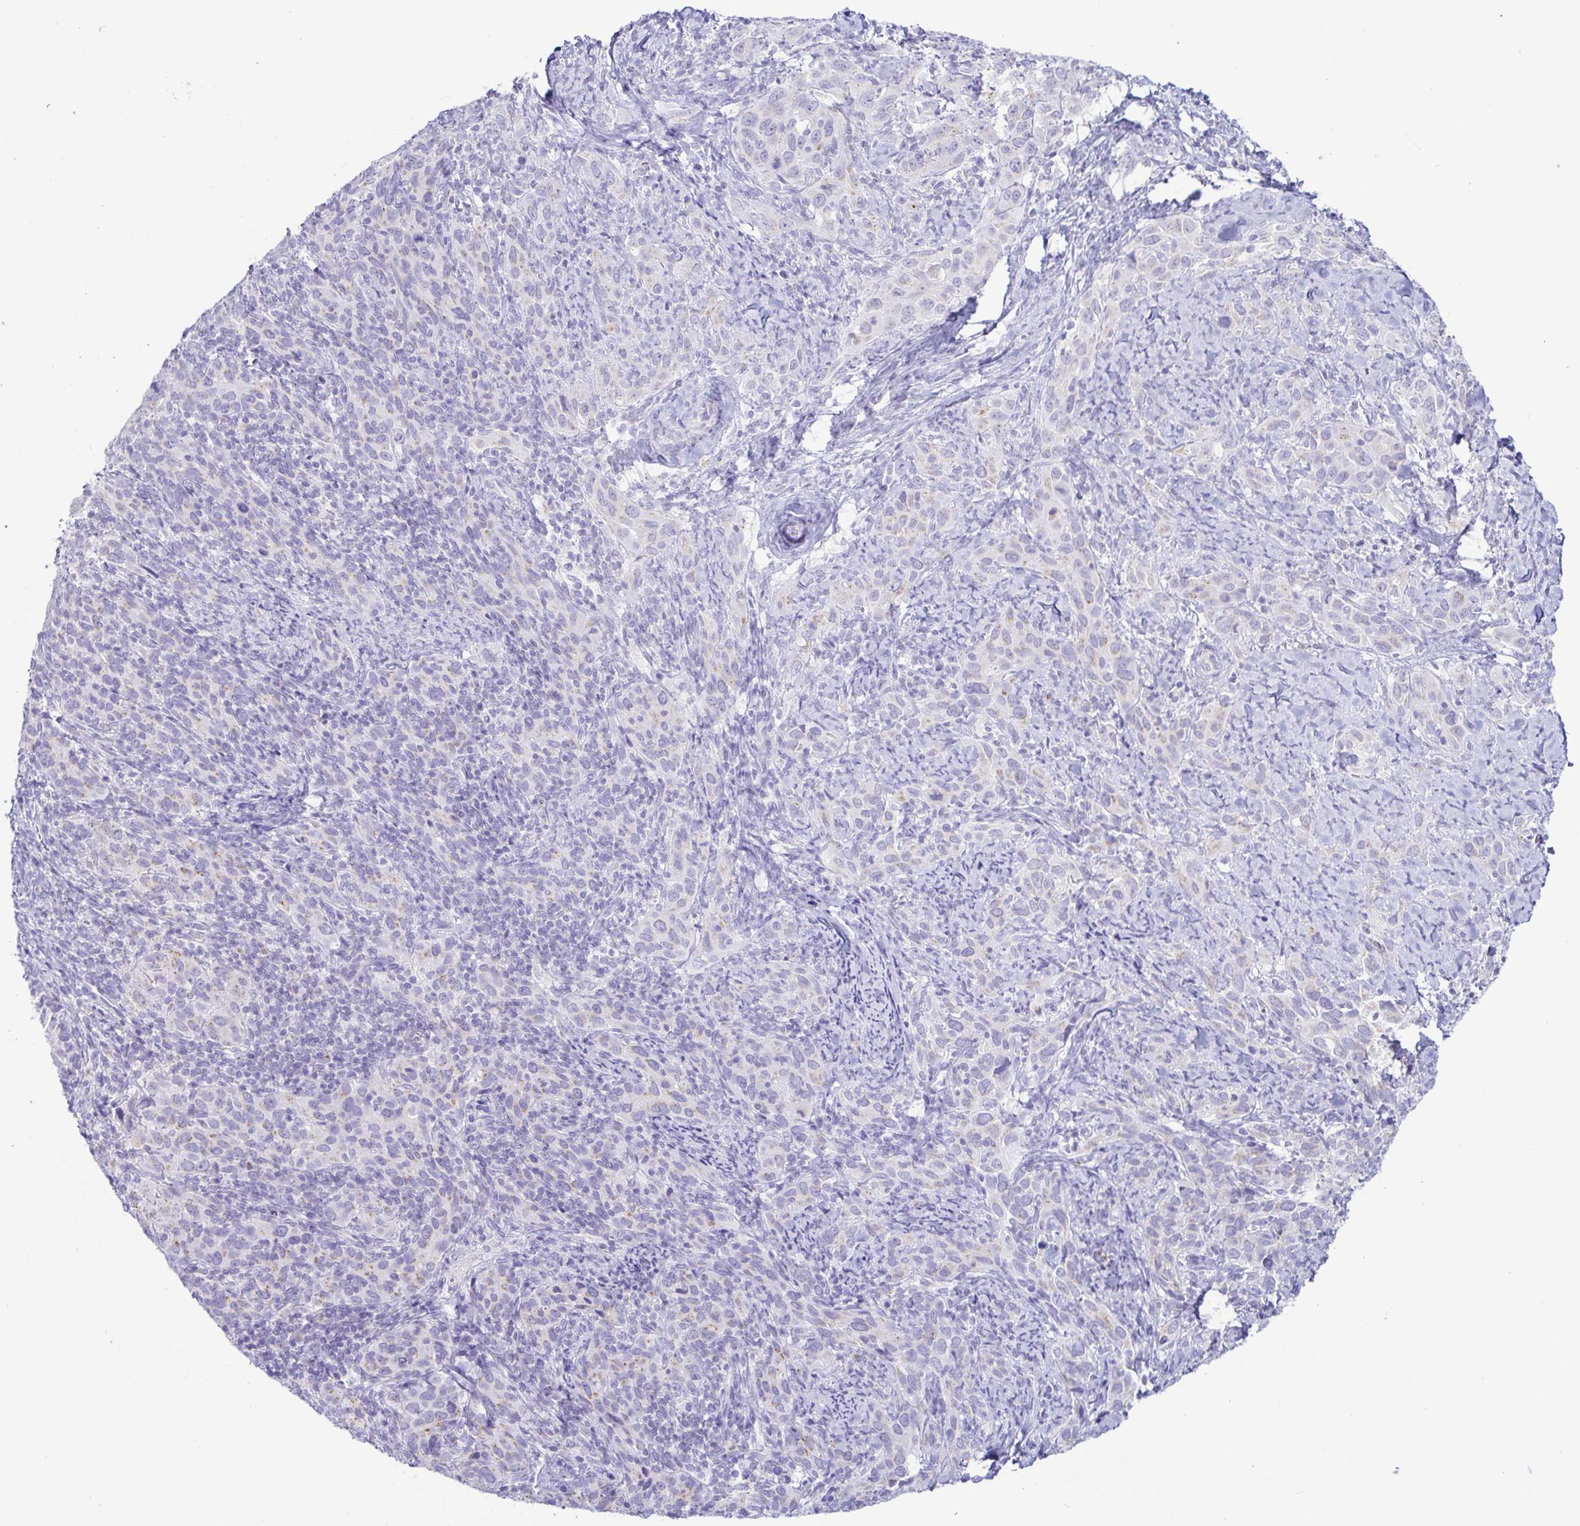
{"staining": {"intensity": "negative", "quantity": "none", "location": "none"}, "tissue": "cervical cancer", "cell_type": "Tumor cells", "image_type": "cancer", "snomed": [{"axis": "morphology", "description": "Squamous cell carcinoma, NOS"}, {"axis": "topography", "description": "Cervix"}], "caption": "This is a micrograph of immunohistochemistry staining of squamous cell carcinoma (cervical), which shows no expression in tumor cells. Nuclei are stained in blue.", "gene": "AZU1", "patient": {"sex": "female", "age": 51}}